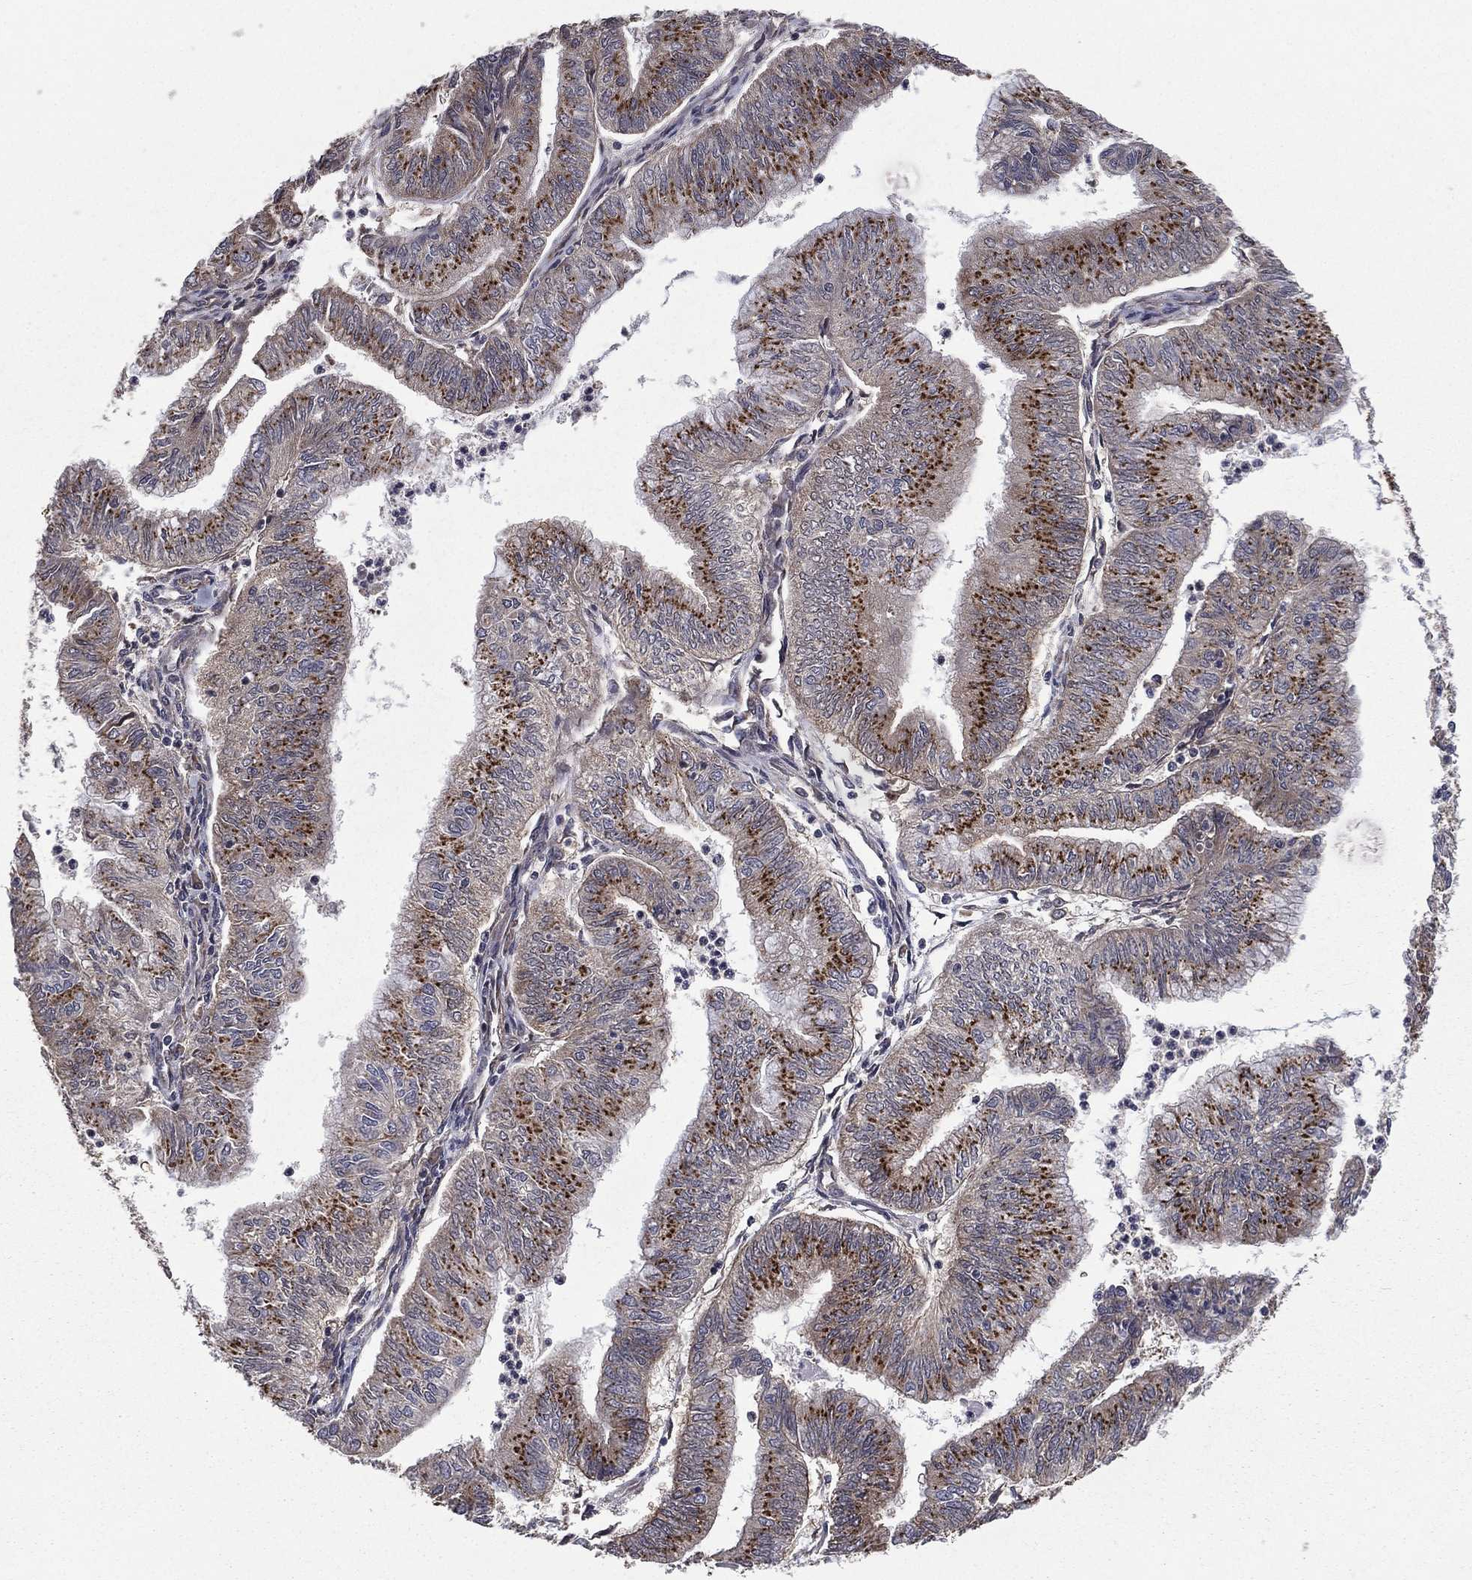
{"staining": {"intensity": "strong", "quantity": "<25%", "location": "cytoplasmic/membranous"}, "tissue": "endometrial cancer", "cell_type": "Tumor cells", "image_type": "cancer", "snomed": [{"axis": "morphology", "description": "Adenocarcinoma, NOS"}, {"axis": "topography", "description": "Endometrium"}], "caption": "Endometrial adenocarcinoma stained for a protein (brown) demonstrates strong cytoplasmic/membranous positive positivity in approximately <25% of tumor cells.", "gene": "CERT1", "patient": {"sex": "female", "age": 59}}